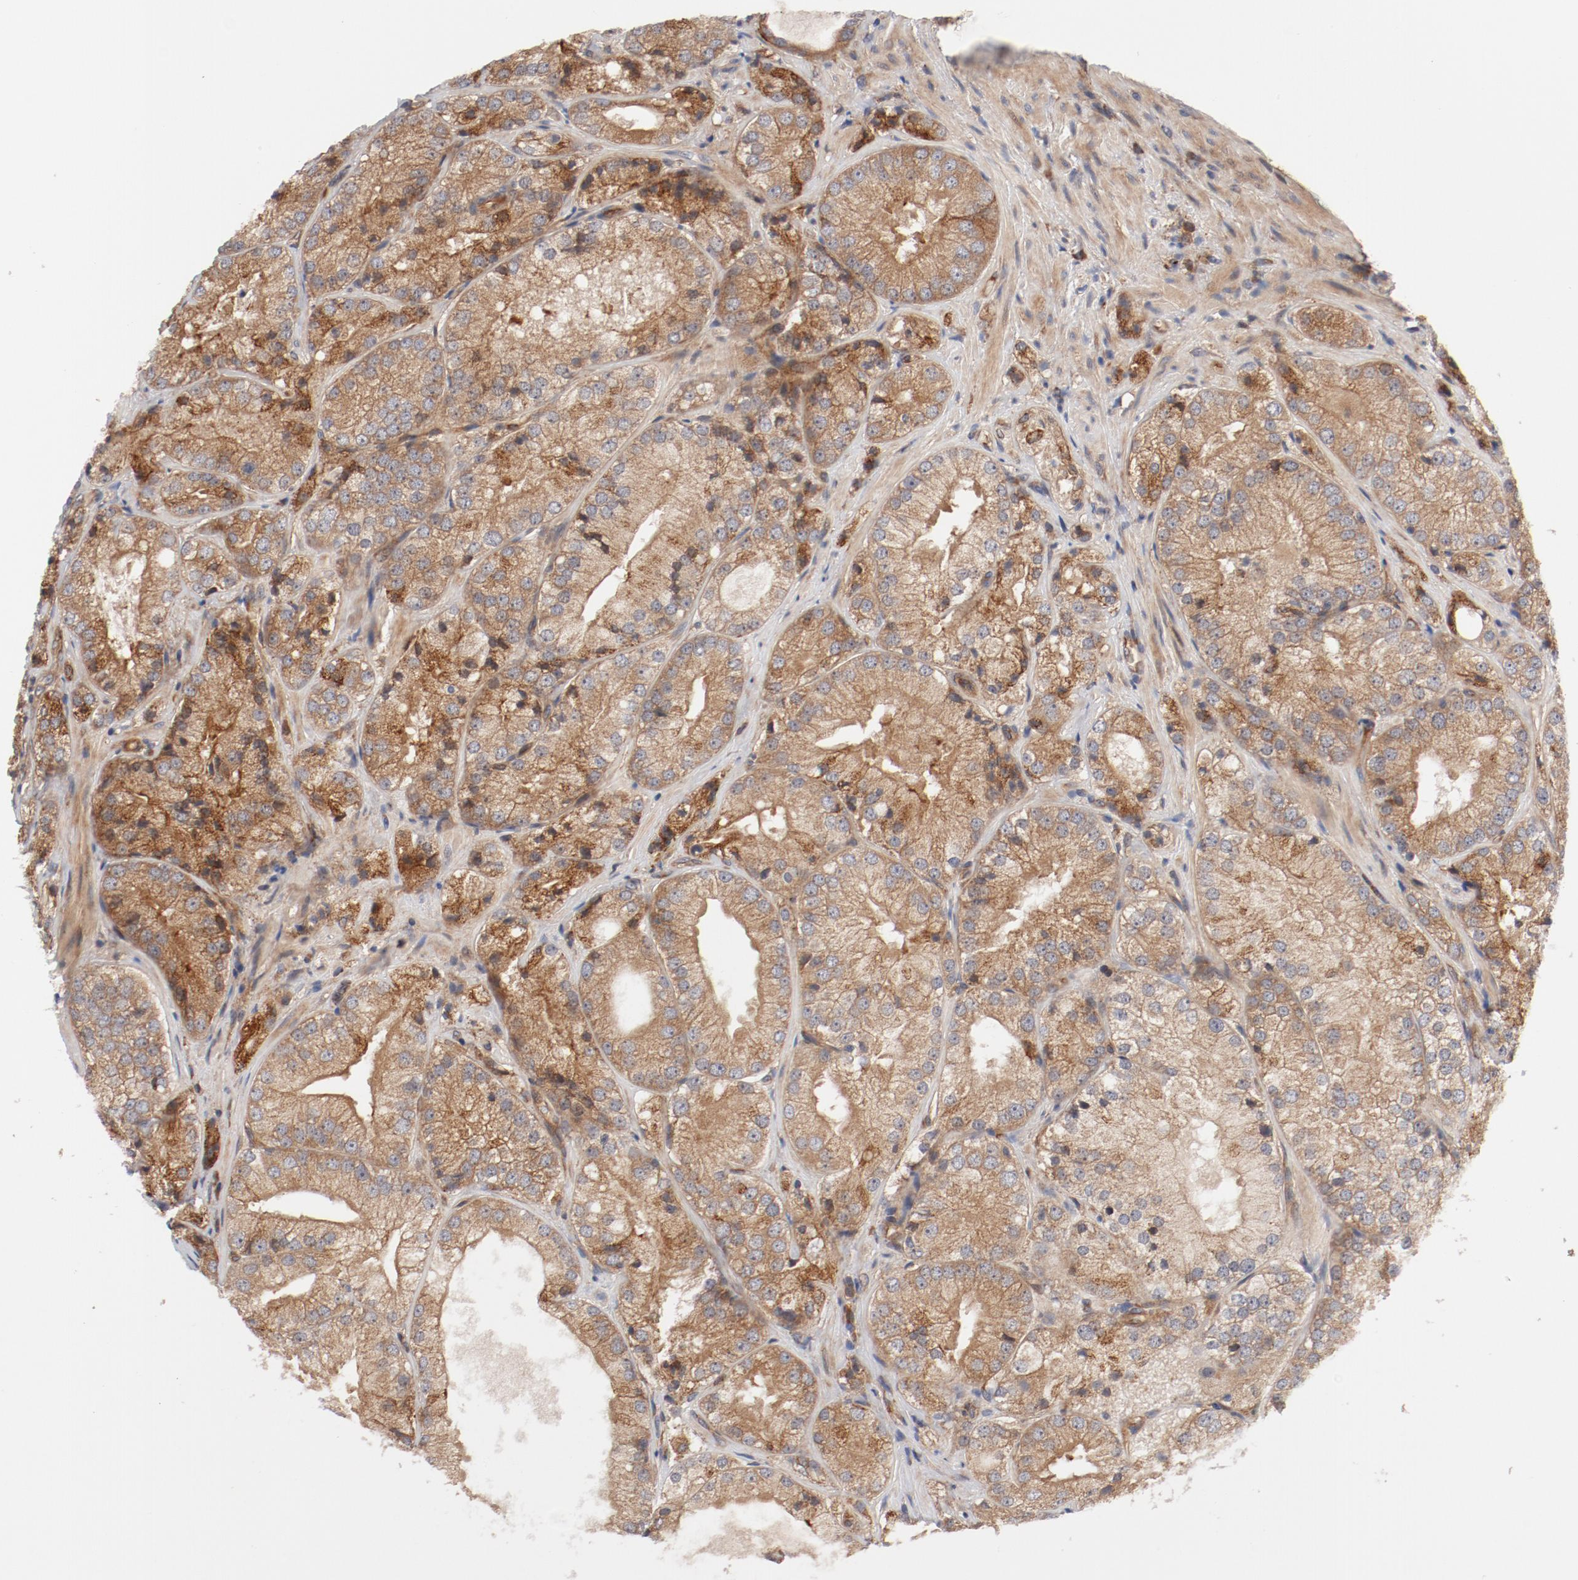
{"staining": {"intensity": "moderate", "quantity": ">75%", "location": "cytoplasmic/membranous"}, "tissue": "prostate cancer", "cell_type": "Tumor cells", "image_type": "cancer", "snomed": [{"axis": "morphology", "description": "Adenocarcinoma, Low grade"}, {"axis": "topography", "description": "Prostate"}], "caption": "There is medium levels of moderate cytoplasmic/membranous expression in tumor cells of adenocarcinoma (low-grade) (prostate), as demonstrated by immunohistochemical staining (brown color).", "gene": "PITPNM2", "patient": {"sex": "male", "age": 60}}